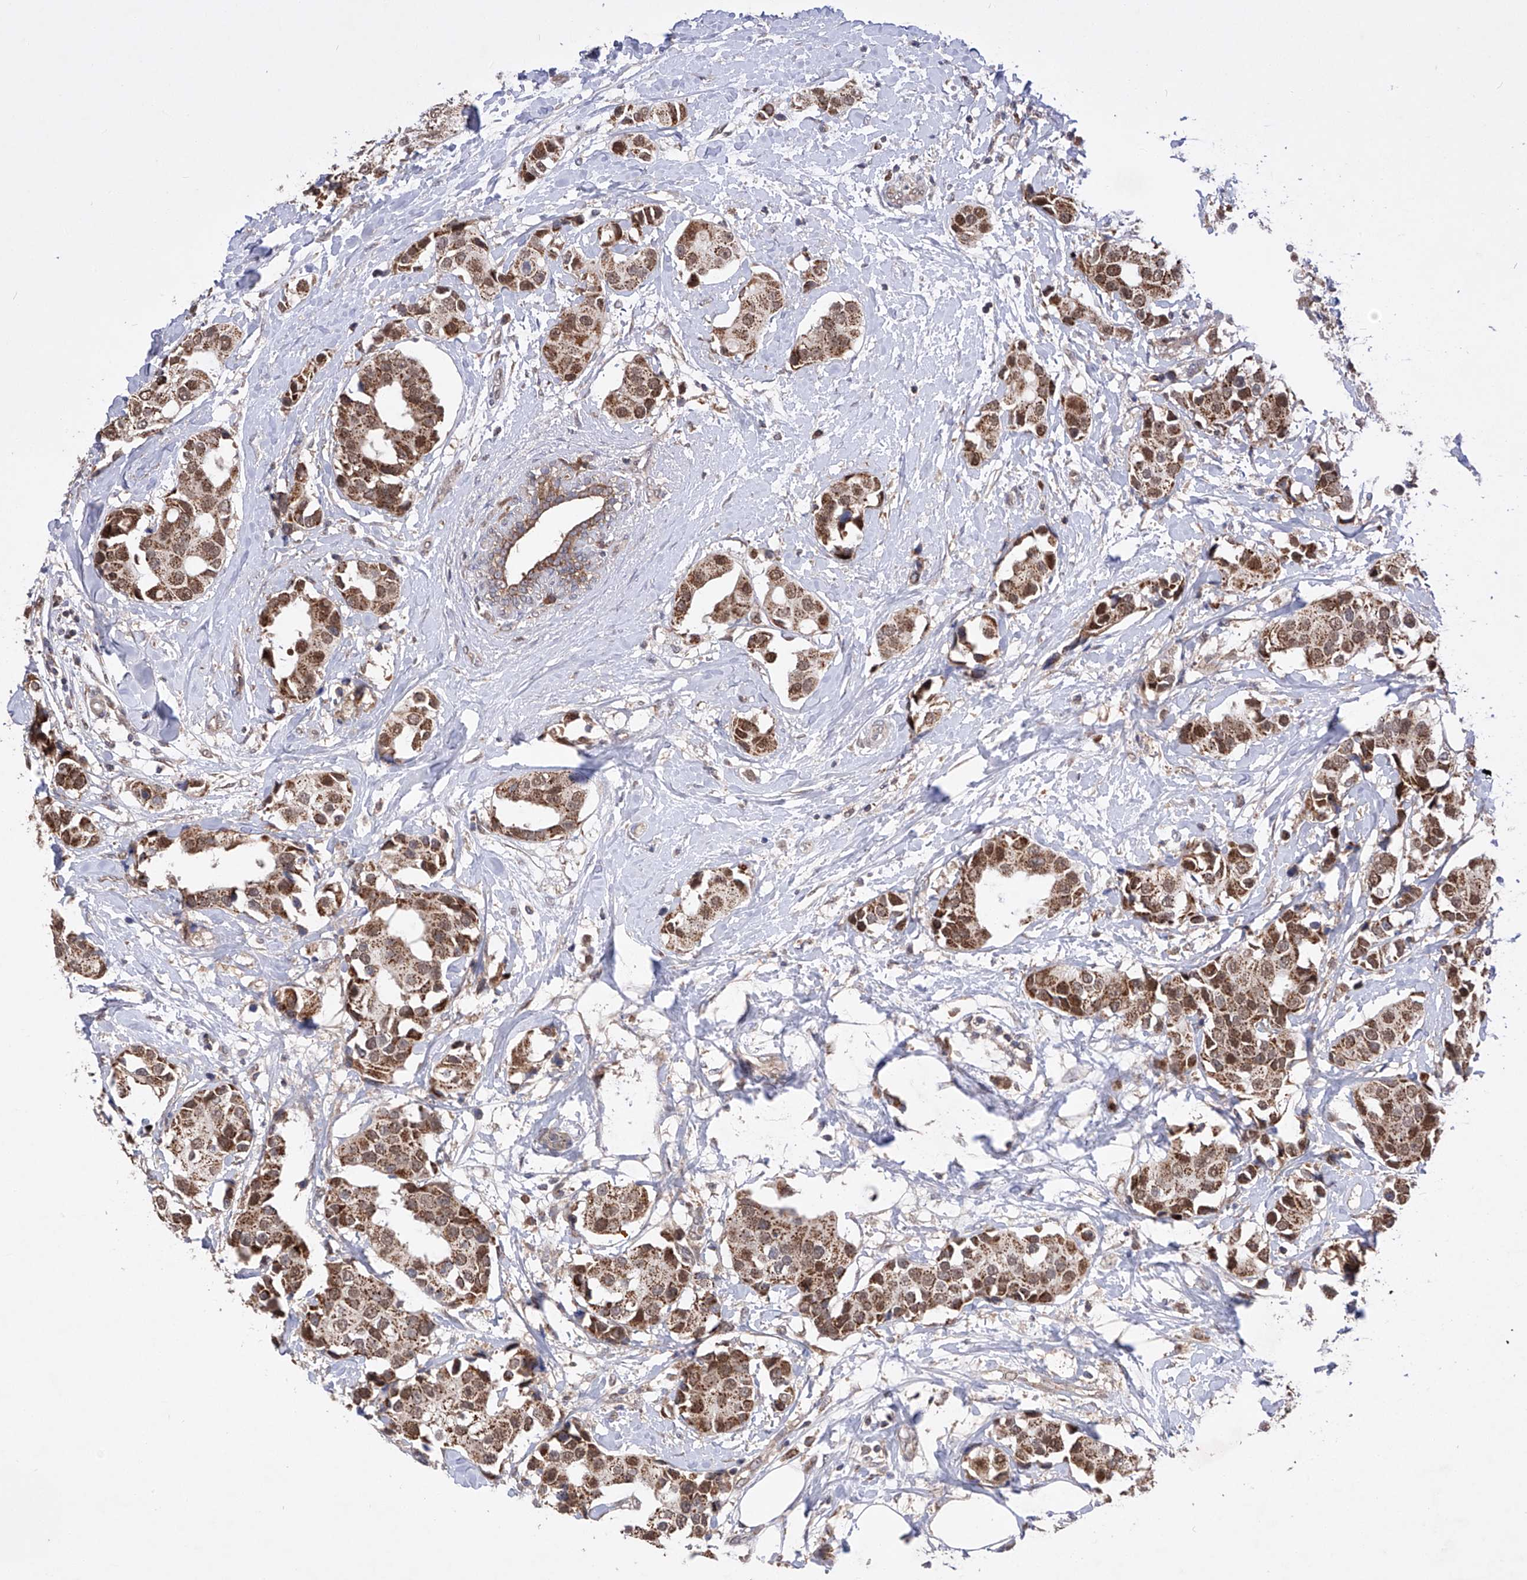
{"staining": {"intensity": "moderate", "quantity": ">75%", "location": "cytoplasmic/membranous,nuclear"}, "tissue": "breast cancer", "cell_type": "Tumor cells", "image_type": "cancer", "snomed": [{"axis": "morphology", "description": "Normal tissue, NOS"}, {"axis": "morphology", "description": "Duct carcinoma"}, {"axis": "topography", "description": "Breast"}], "caption": "Human breast intraductal carcinoma stained for a protein (brown) exhibits moderate cytoplasmic/membranous and nuclear positive expression in approximately >75% of tumor cells.", "gene": "SDHAF4", "patient": {"sex": "female", "age": 39}}